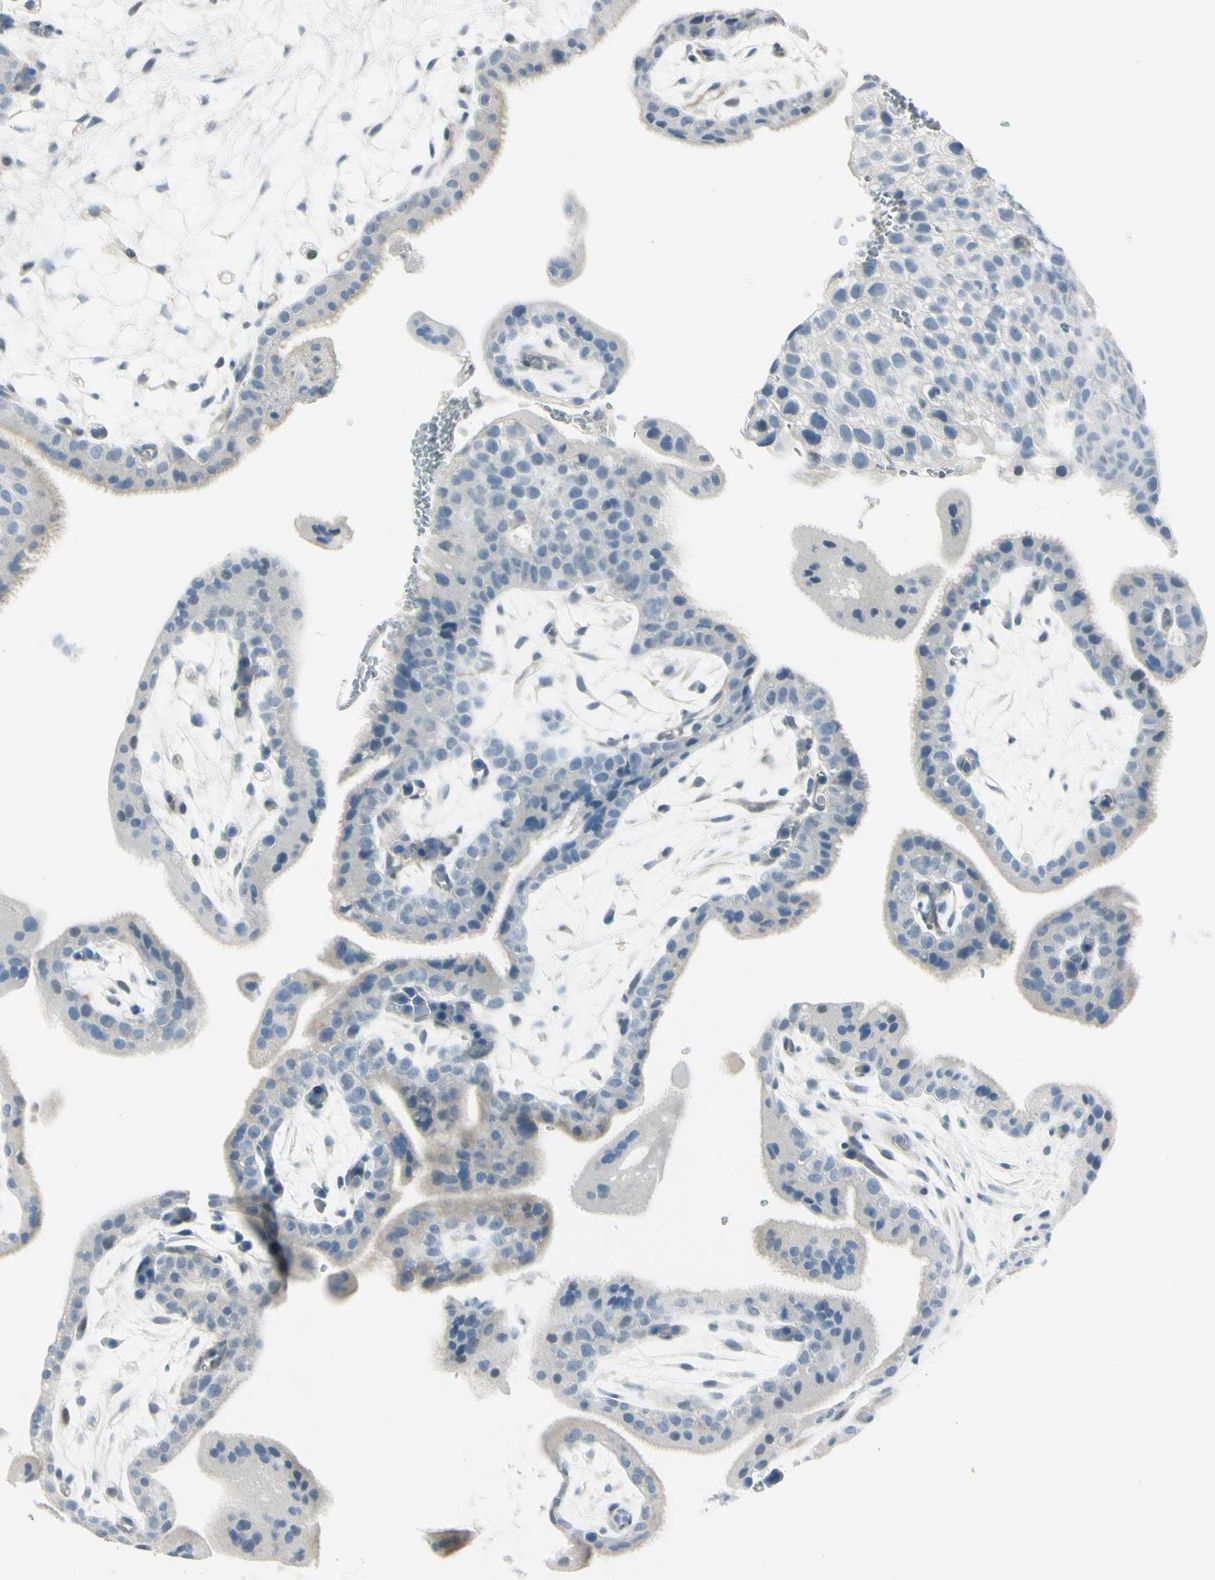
{"staining": {"intensity": "negative", "quantity": "none", "location": "none"}, "tissue": "placenta", "cell_type": "Decidual cells", "image_type": "normal", "snomed": [{"axis": "morphology", "description": "Normal tissue, NOS"}, {"axis": "topography", "description": "Placenta"}], "caption": "High magnification brightfield microscopy of normal placenta stained with DAB (3,3'-diaminobenzidine) (brown) and counterstained with hematoxylin (blue): decidual cells show no significant positivity. (DAB immunohistochemistry with hematoxylin counter stain).", "gene": "ASB9", "patient": {"sex": "female", "age": 35}}